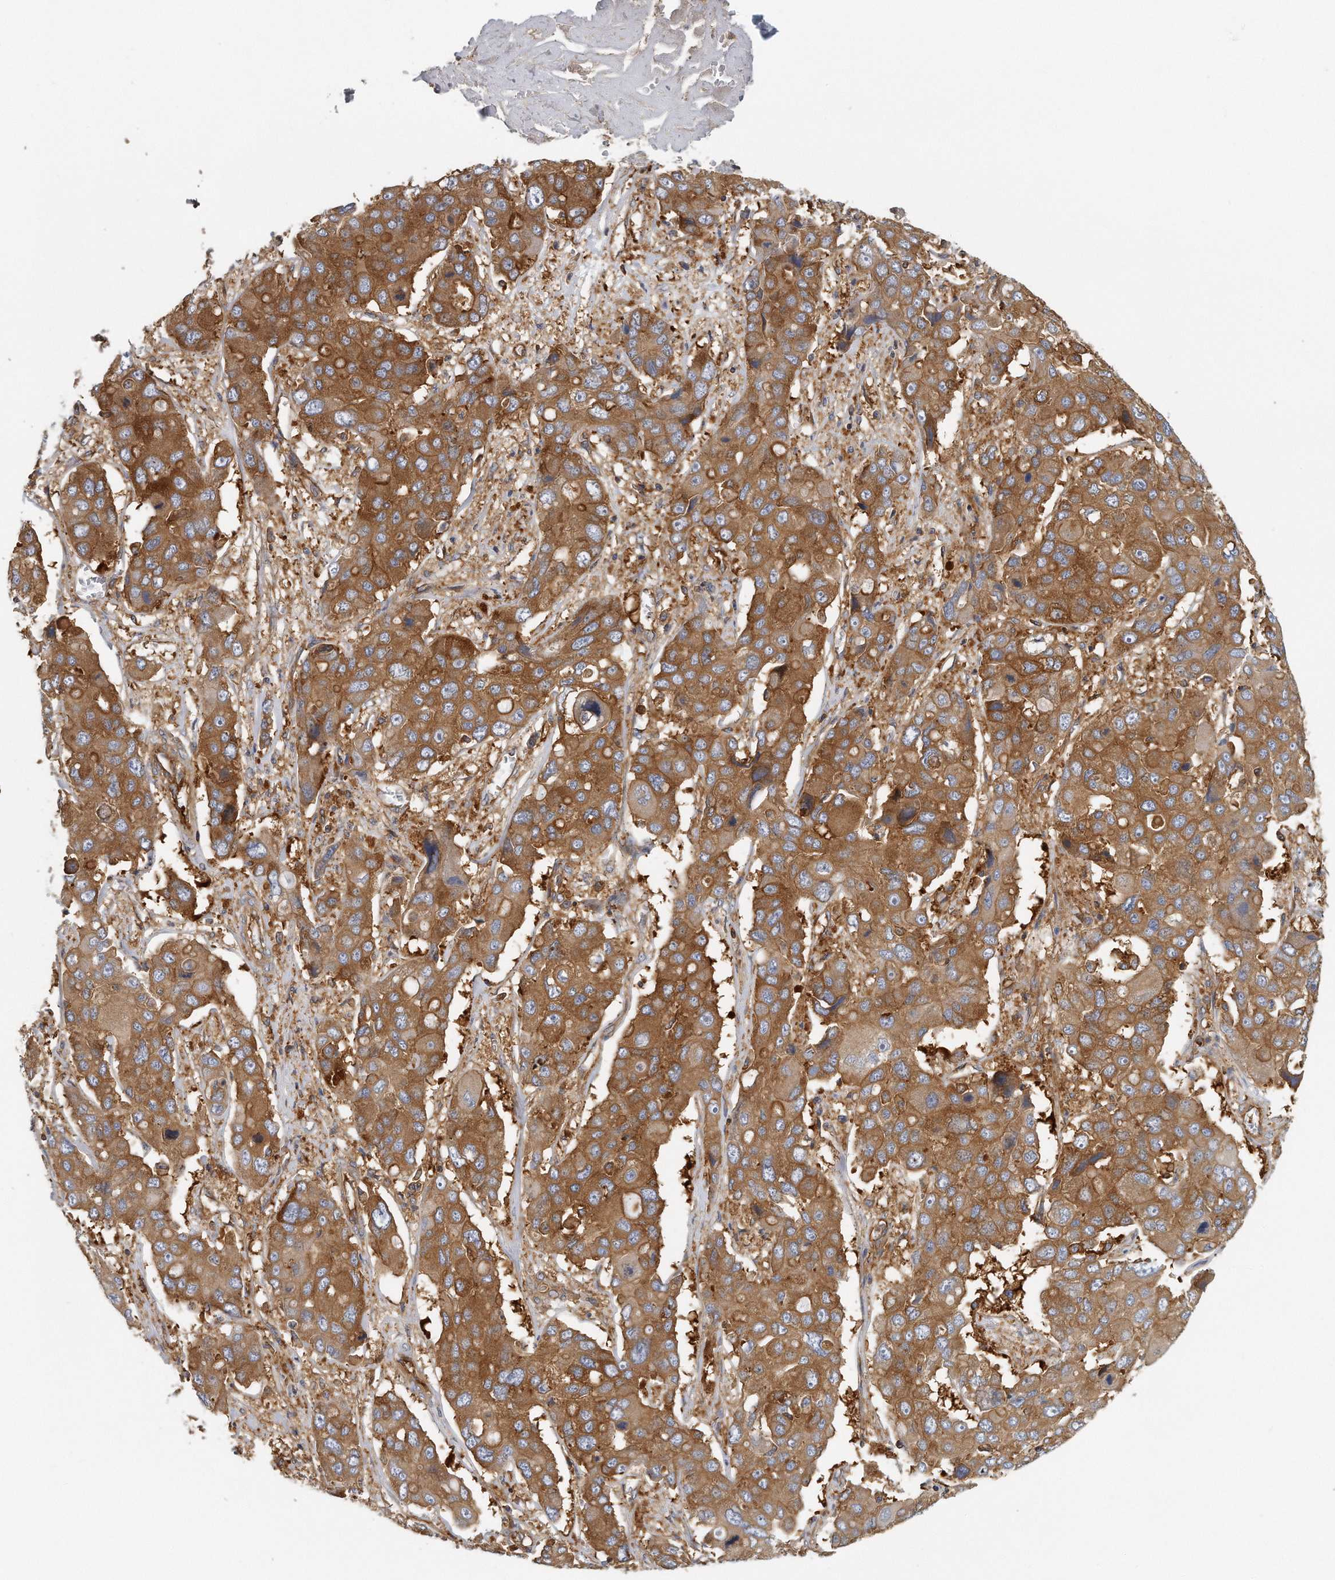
{"staining": {"intensity": "strong", "quantity": ">75%", "location": "cytoplasmic/membranous"}, "tissue": "liver cancer", "cell_type": "Tumor cells", "image_type": "cancer", "snomed": [{"axis": "morphology", "description": "Cholangiocarcinoma"}, {"axis": "topography", "description": "Liver"}], "caption": "IHC (DAB (3,3'-diaminobenzidine)) staining of liver cholangiocarcinoma displays strong cytoplasmic/membranous protein staining in about >75% of tumor cells. Immunohistochemistry stains the protein of interest in brown and the nuclei are stained blue.", "gene": "EIF3I", "patient": {"sex": "male", "age": 67}}